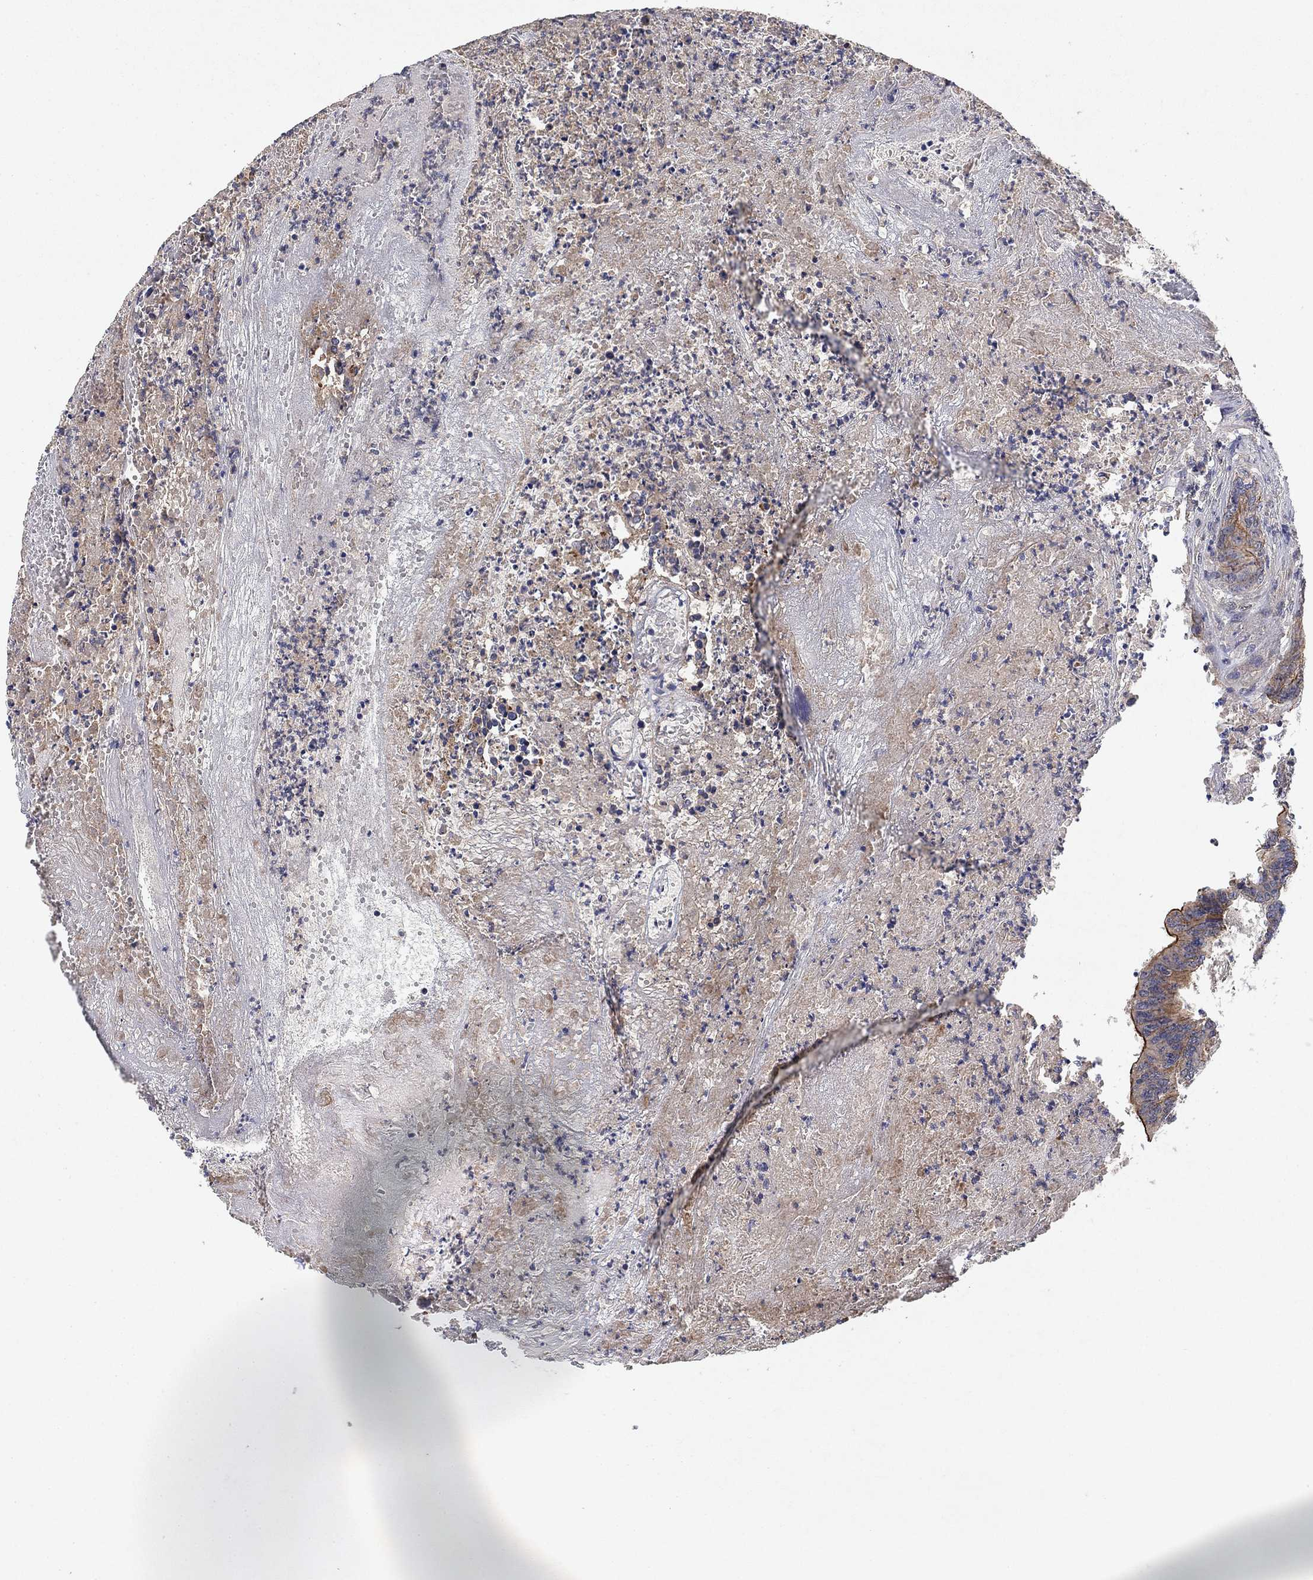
{"staining": {"intensity": "moderate", "quantity": "<25%", "location": "cytoplasmic/membranous"}, "tissue": "colorectal cancer", "cell_type": "Tumor cells", "image_type": "cancer", "snomed": [{"axis": "morphology", "description": "Adenocarcinoma, NOS"}, {"axis": "topography", "description": "Colon"}], "caption": "Protein staining by IHC demonstrates moderate cytoplasmic/membranous staining in approximately <25% of tumor cells in adenocarcinoma (colorectal).", "gene": "MCUR1", "patient": {"sex": "female", "age": 70}}